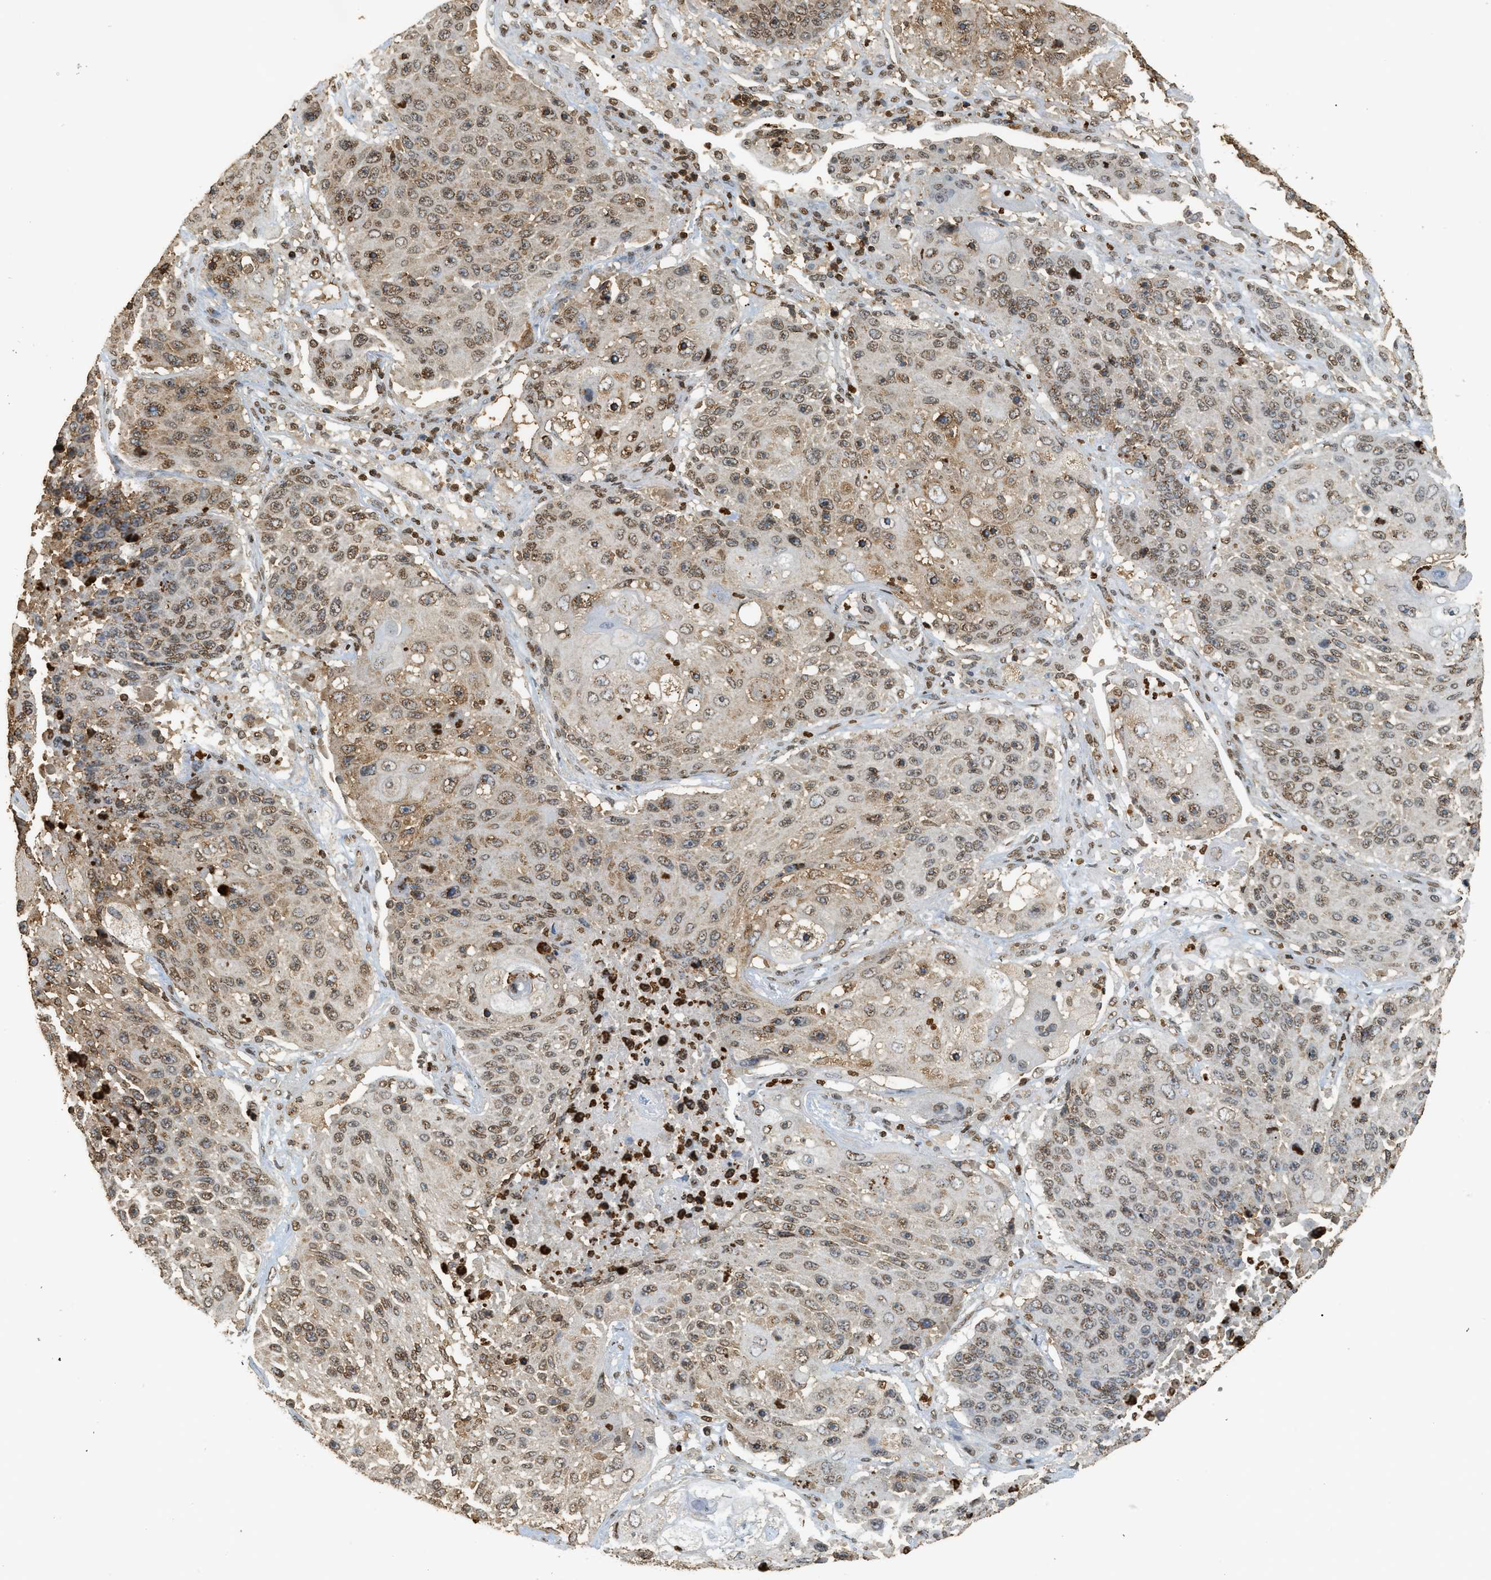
{"staining": {"intensity": "moderate", "quantity": "<25%", "location": "cytoplasmic/membranous,nuclear"}, "tissue": "lung cancer", "cell_type": "Tumor cells", "image_type": "cancer", "snomed": [{"axis": "morphology", "description": "Squamous cell carcinoma, NOS"}, {"axis": "topography", "description": "Lung"}], "caption": "High-power microscopy captured an IHC histopathology image of squamous cell carcinoma (lung), revealing moderate cytoplasmic/membranous and nuclear staining in approximately <25% of tumor cells.", "gene": "NR5A2", "patient": {"sex": "male", "age": 61}}